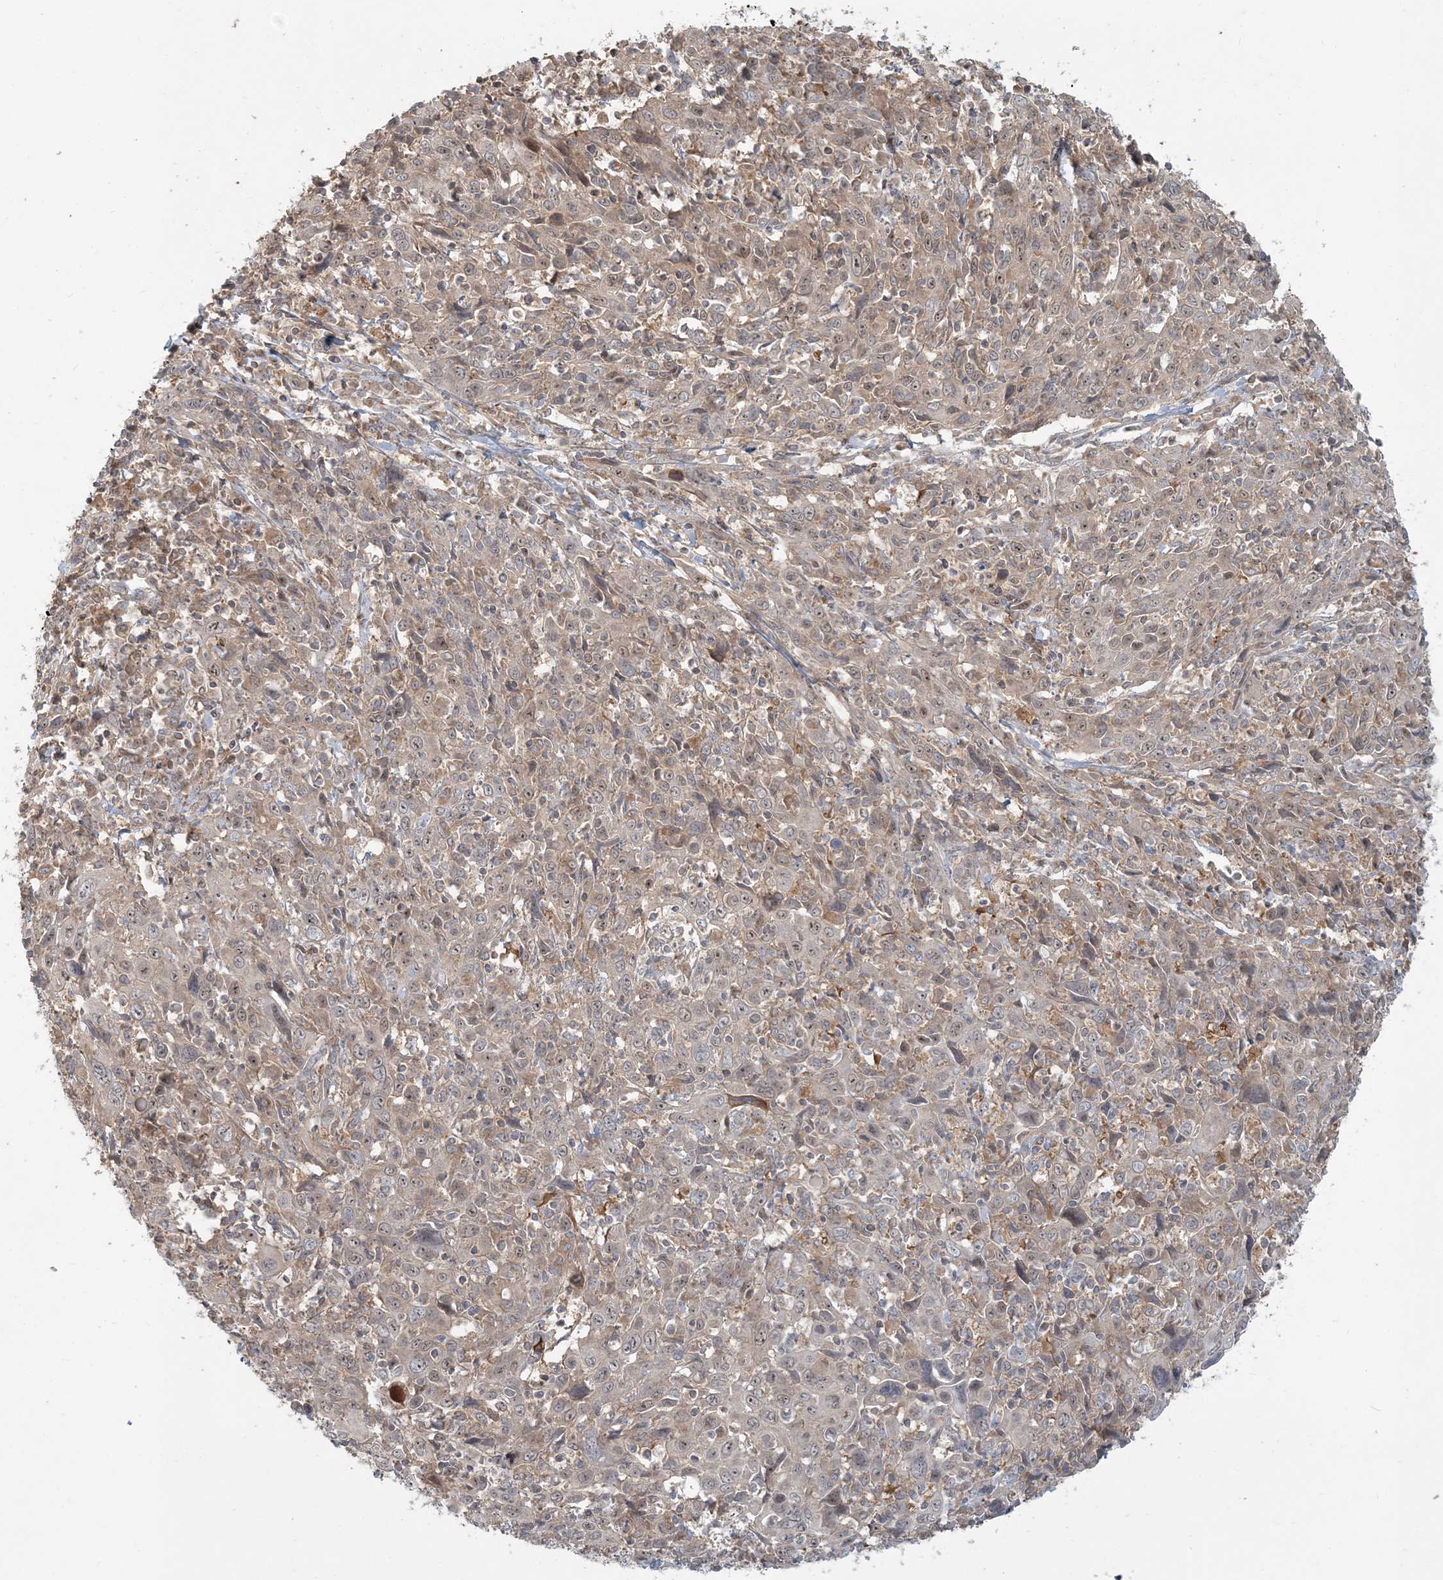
{"staining": {"intensity": "weak", "quantity": ">75%", "location": "cytoplasmic/membranous"}, "tissue": "cervical cancer", "cell_type": "Tumor cells", "image_type": "cancer", "snomed": [{"axis": "morphology", "description": "Squamous cell carcinoma, NOS"}, {"axis": "topography", "description": "Cervix"}], "caption": "Immunohistochemistry (DAB (3,3'-diaminobenzidine)) staining of human squamous cell carcinoma (cervical) reveals weak cytoplasmic/membranous protein staining in about >75% of tumor cells.", "gene": "AP1AR", "patient": {"sex": "female", "age": 46}}